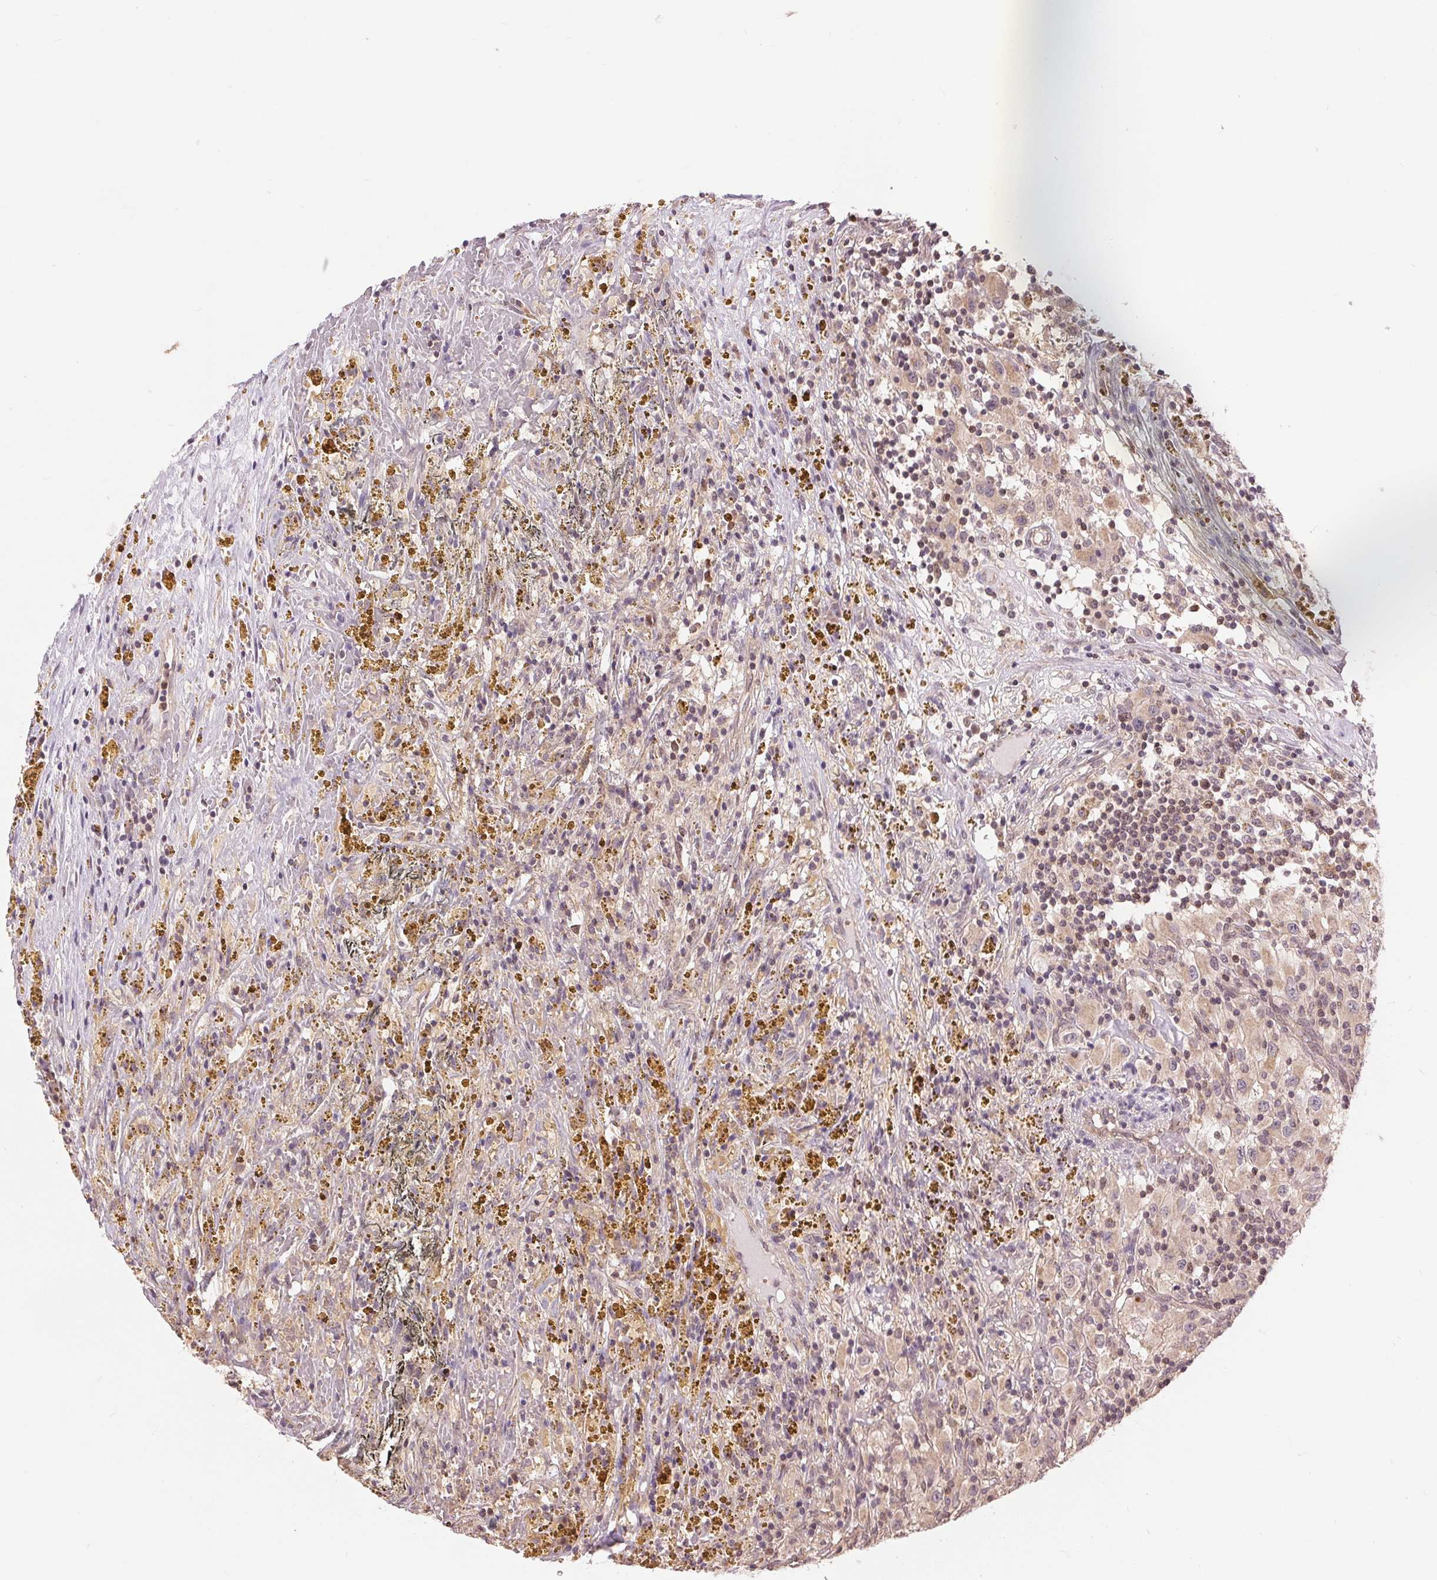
{"staining": {"intensity": "weak", "quantity": "<25%", "location": "cytoplasmic/membranous"}, "tissue": "renal cancer", "cell_type": "Tumor cells", "image_type": "cancer", "snomed": [{"axis": "morphology", "description": "Adenocarcinoma, NOS"}, {"axis": "topography", "description": "Kidney"}], "caption": "IHC histopathology image of neoplastic tissue: renal adenocarcinoma stained with DAB reveals no significant protein expression in tumor cells.", "gene": "TMEM273", "patient": {"sex": "female", "age": 67}}